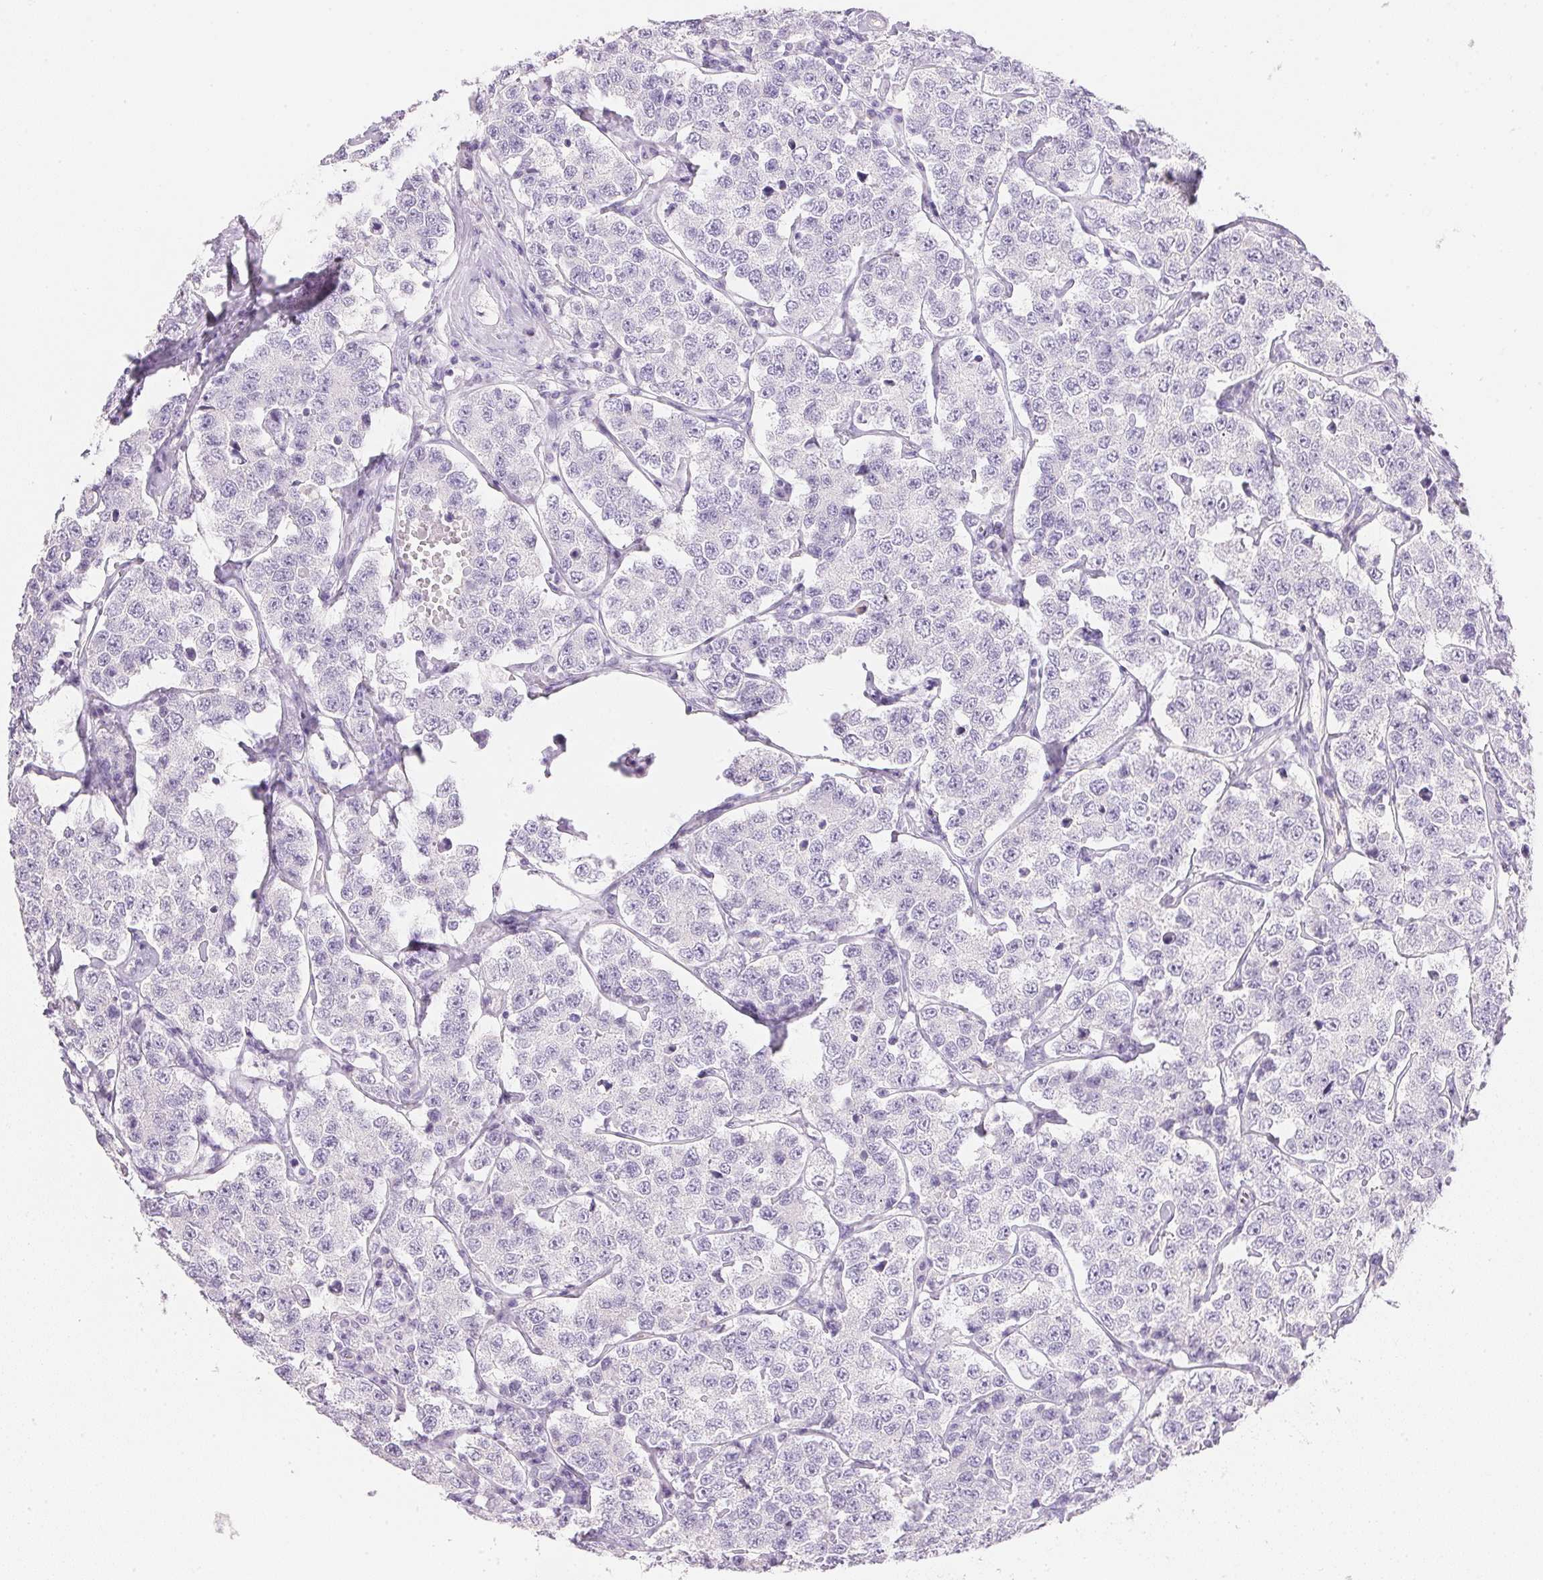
{"staining": {"intensity": "negative", "quantity": "none", "location": "none"}, "tissue": "testis cancer", "cell_type": "Tumor cells", "image_type": "cancer", "snomed": [{"axis": "morphology", "description": "Seminoma, NOS"}, {"axis": "topography", "description": "Testis"}], "caption": "This is an IHC photomicrograph of human testis cancer. There is no staining in tumor cells.", "gene": "KCNE2", "patient": {"sex": "male", "age": 34}}